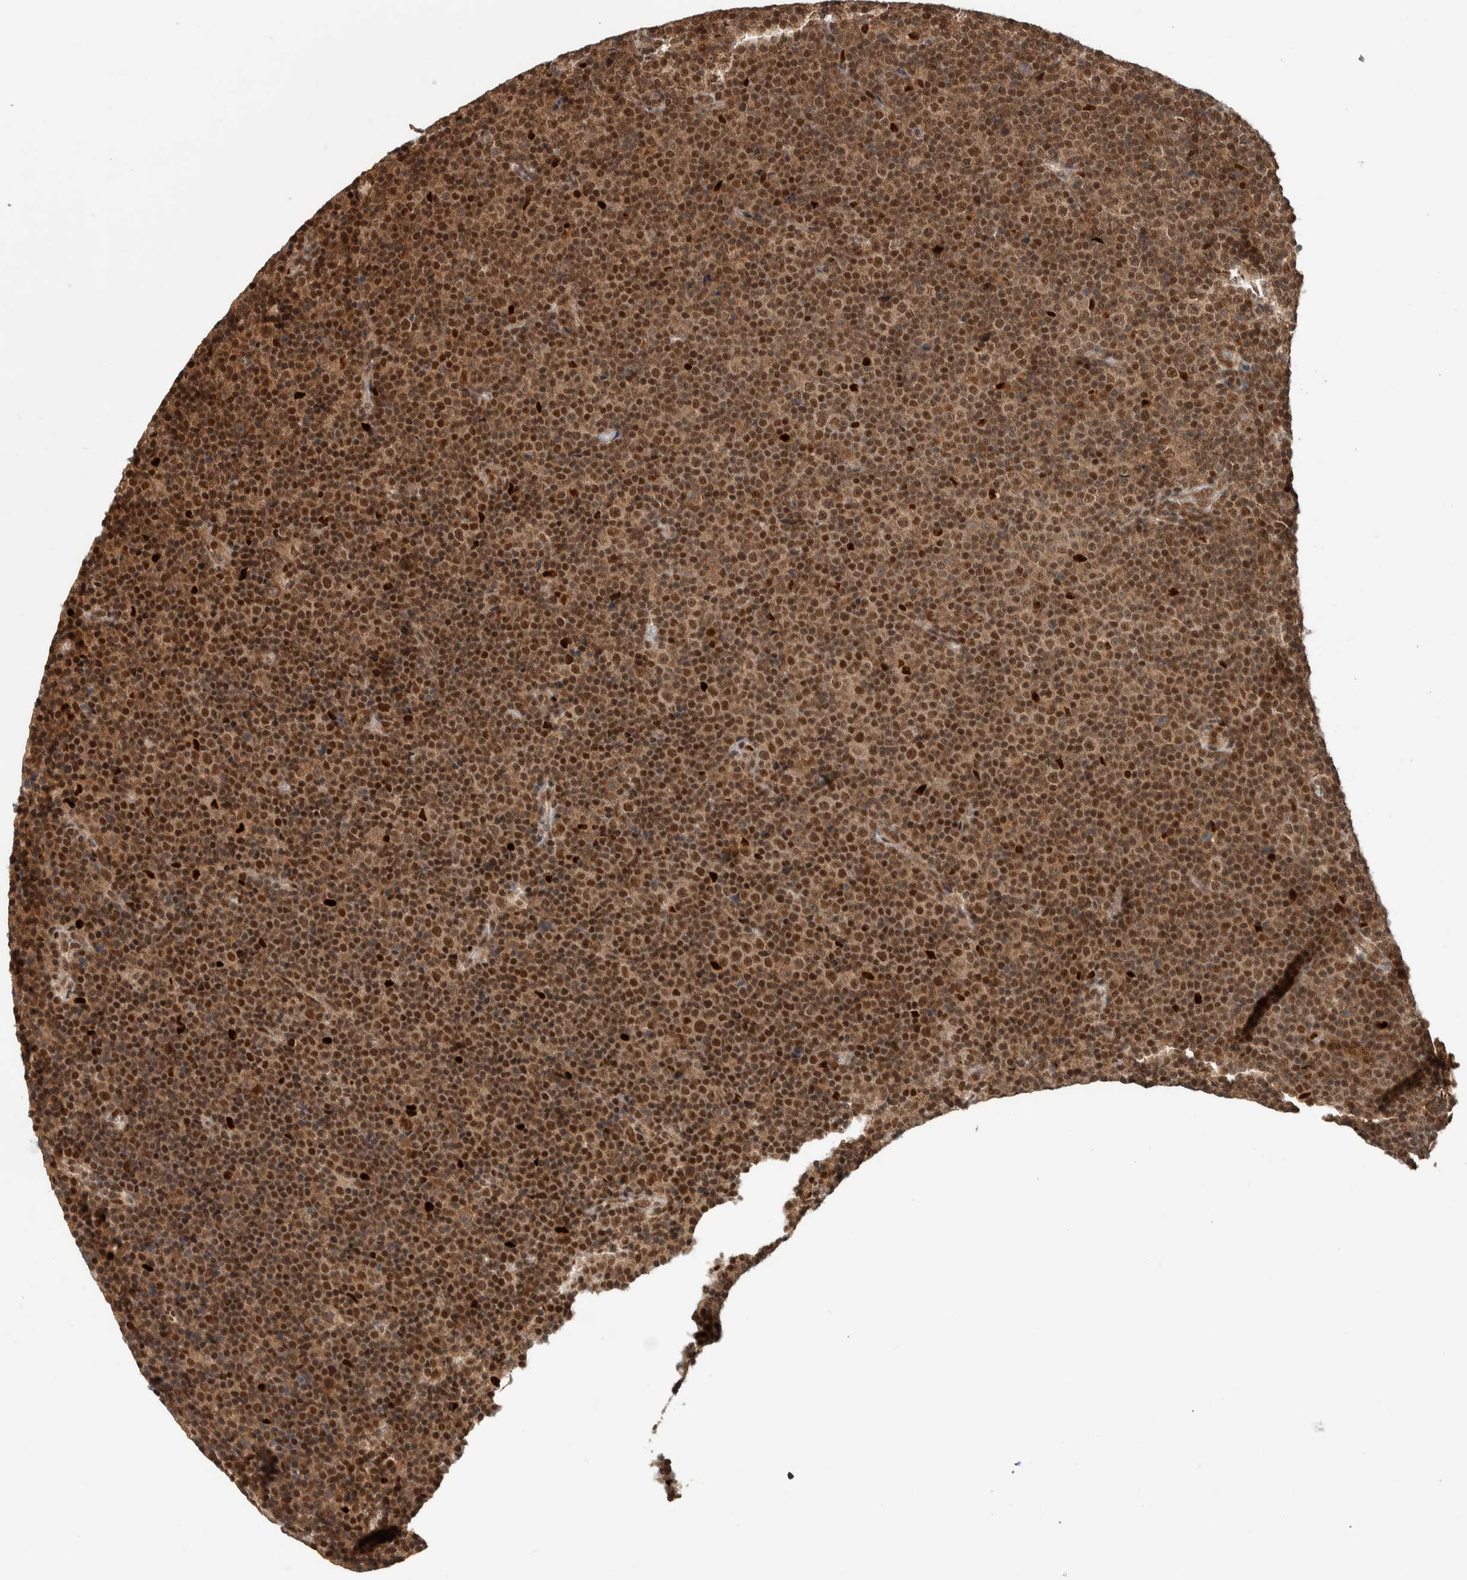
{"staining": {"intensity": "moderate", "quantity": ">75%", "location": "nuclear"}, "tissue": "lymphoma", "cell_type": "Tumor cells", "image_type": "cancer", "snomed": [{"axis": "morphology", "description": "Malignant lymphoma, non-Hodgkin's type, Low grade"}, {"axis": "topography", "description": "Lymph node"}], "caption": "A brown stain highlights moderate nuclear positivity of a protein in malignant lymphoma, non-Hodgkin's type (low-grade) tumor cells. (Brightfield microscopy of DAB IHC at high magnification).", "gene": "RPS6KA4", "patient": {"sex": "female", "age": 67}}